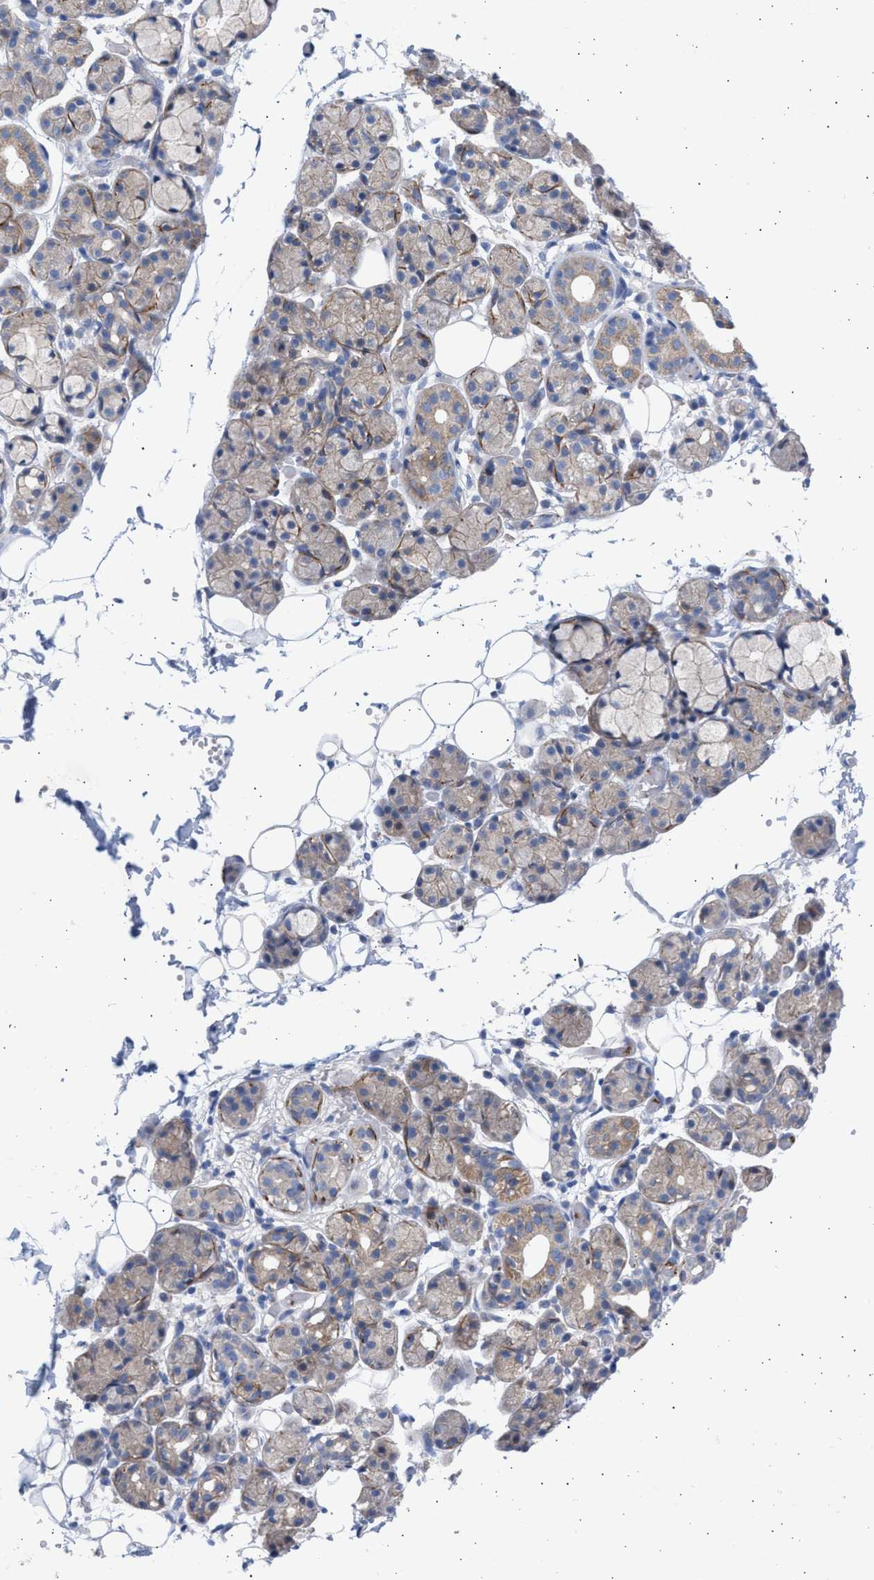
{"staining": {"intensity": "weak", "quantity": "<25%", "location": "cytoplasmic/membranous"}, "tissue": "salivary gland", "cell_type": "Glandular cells", "image_type": "normal", "snomed": [{"axis": "morphology", "description": "Normal tissue, NOS"}, {"axis": "topography", "description": "Salivary gland"}], "caption": "High power microscopy histopathology image of an IHC micrograph of normal salivary gland, revealing no significant staining in glandular cells.", "gene": "NBR1", "patient": {"sex": "male", "age": 63}}